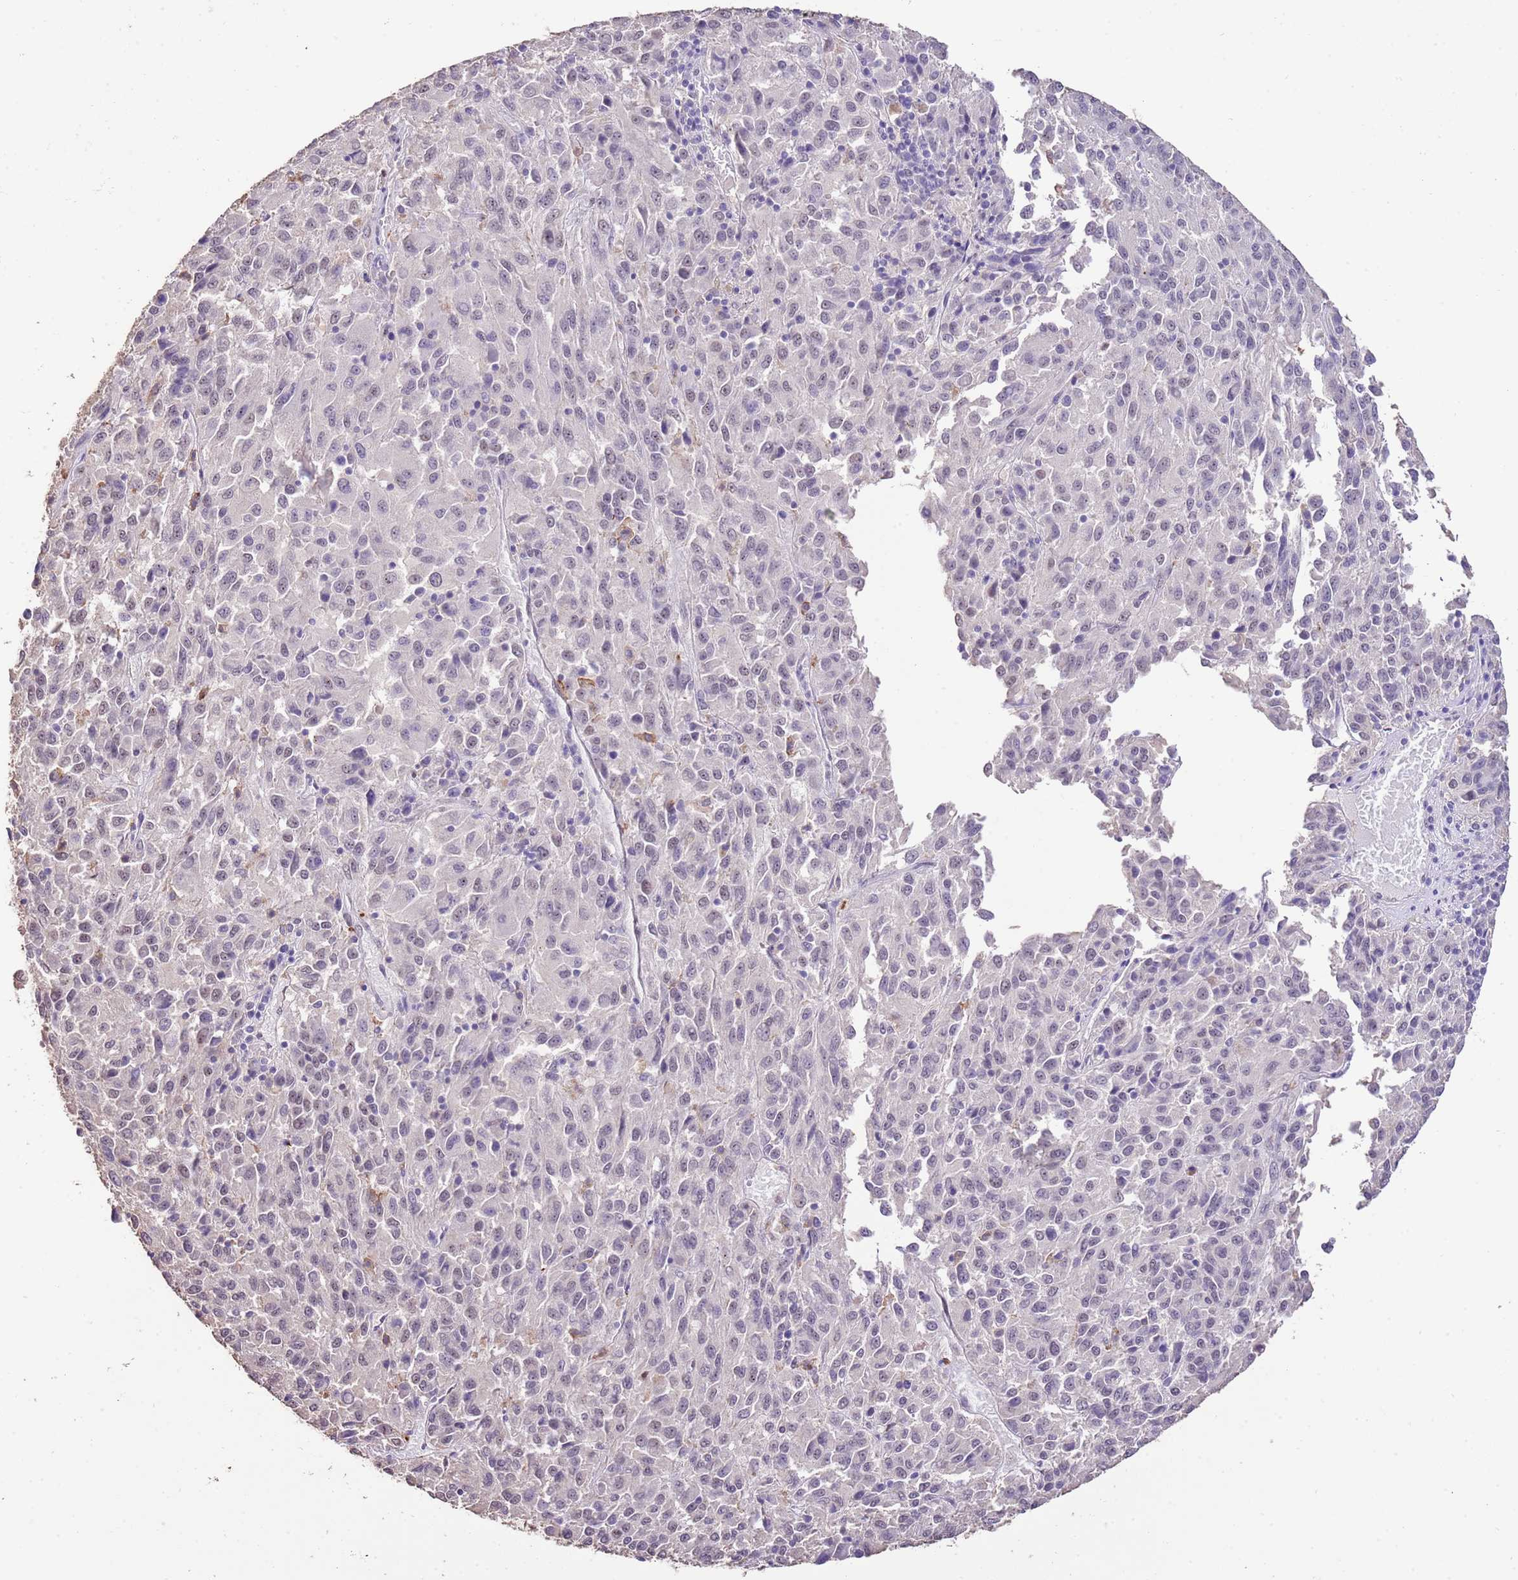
{"staining": {"intensity": "weak", "quantity": "25%-75%", "location": "nuclear"}, "tissue": "melanoma", "cell_type": "Tumor cells", "image_type": "cancer", "snomed": [{"axis": "morphology", "description": "Malignant melanoma, Metastatic site"}, {"axis": "topography", "description": "Lung"}], "caption": "A high-resolution micrograph shows immunohistochemistry (IHC) staining of melanoma, which demonstrates weak nuclear positivity in approximately 25%-75% of tumor cells.", "gene": "IZUMO4", "patient": {"sex": "male", "age": 64}}